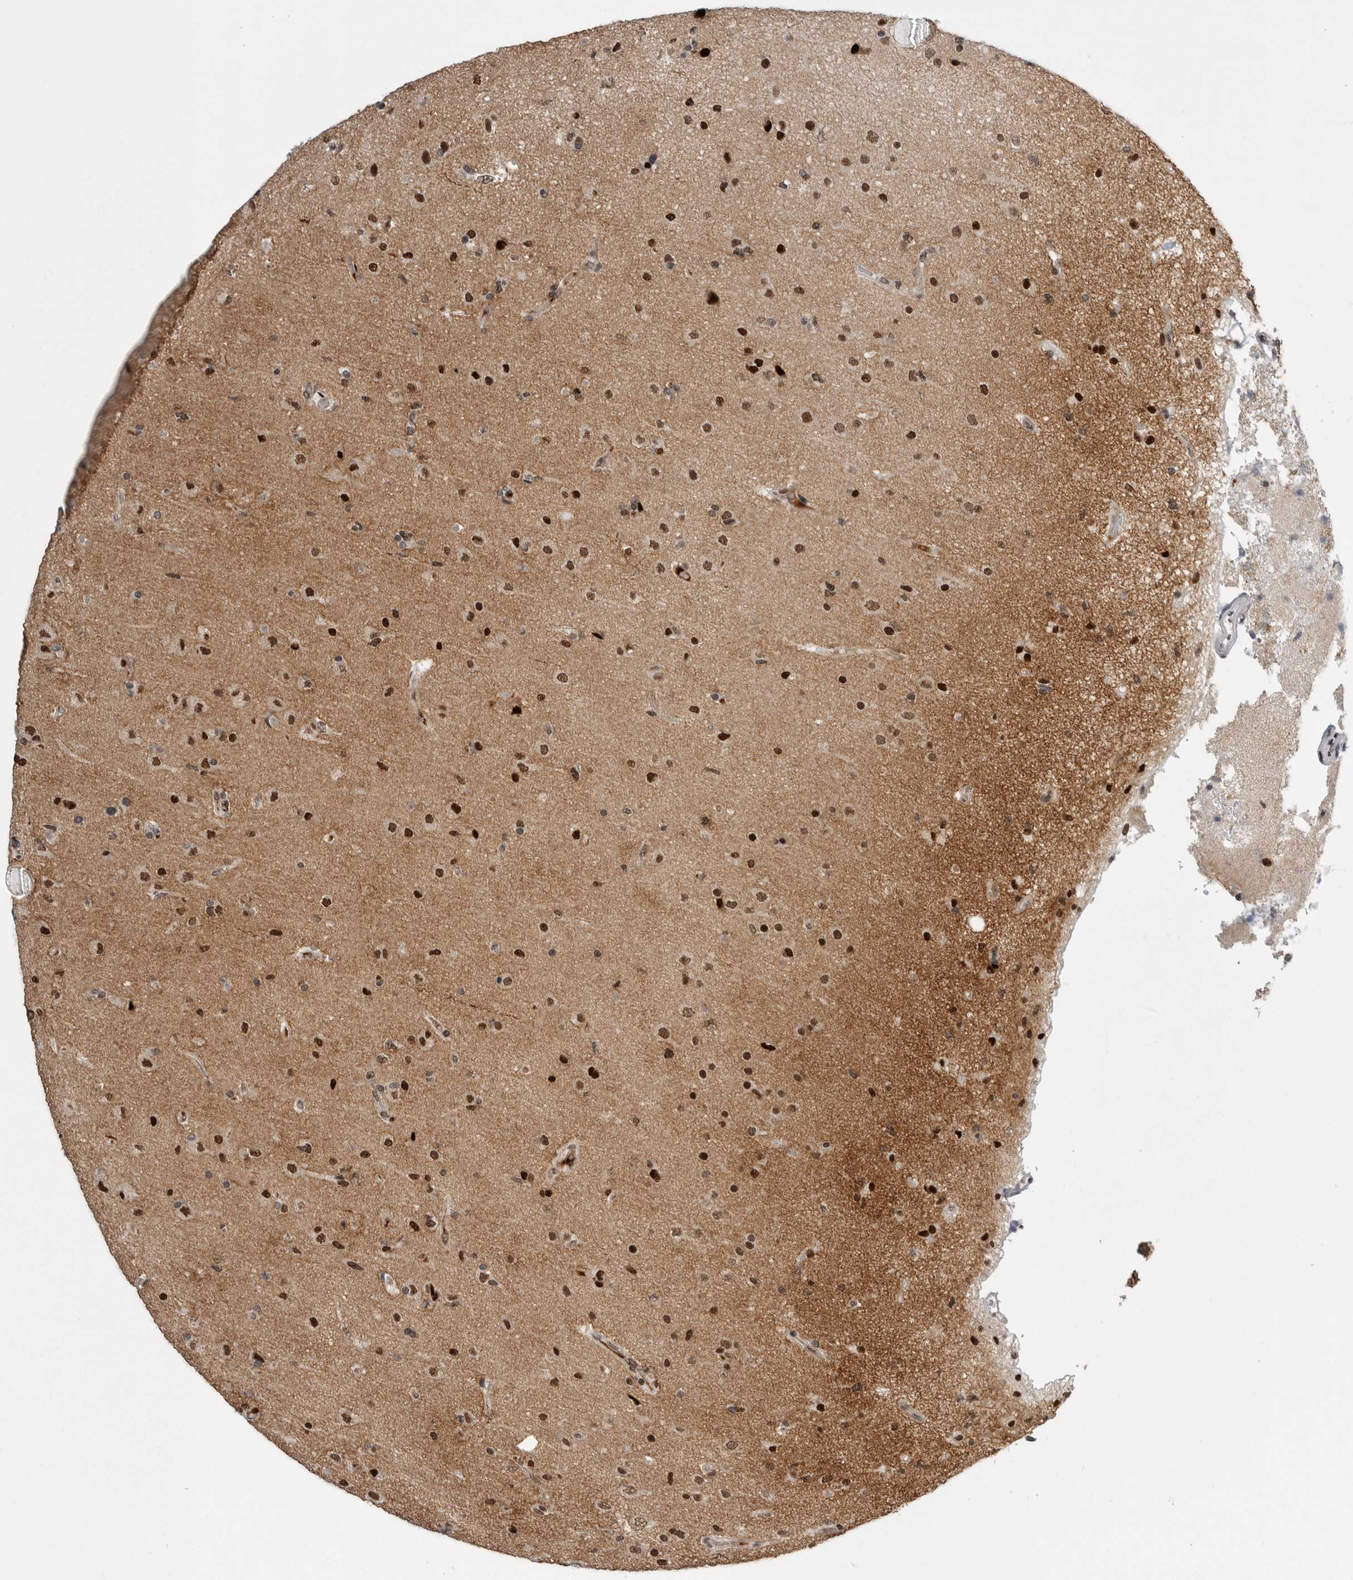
{"staining": {"intensity": "moderate", "quantity": ">75%", "location": "nuclear"}, "tissue": "glioma", "cell_type": "Tumor cells", "image_type": "cancer", "snomed": [{"axis": "morphology", "description": "Glioma, malignant, High grade"}, {"axis": "topography", "description": "Brain"}], "caption": "This image displays malignant high-grade glioma stained with immunohistochemistry (IHC) to label a protein in brown. The nuclear of tumor cells show moderate positivity for the protein. Nuclei are counter-stained blue.", "gene": "POU5F1", "patient": {"sex": "male", "age": 72}}